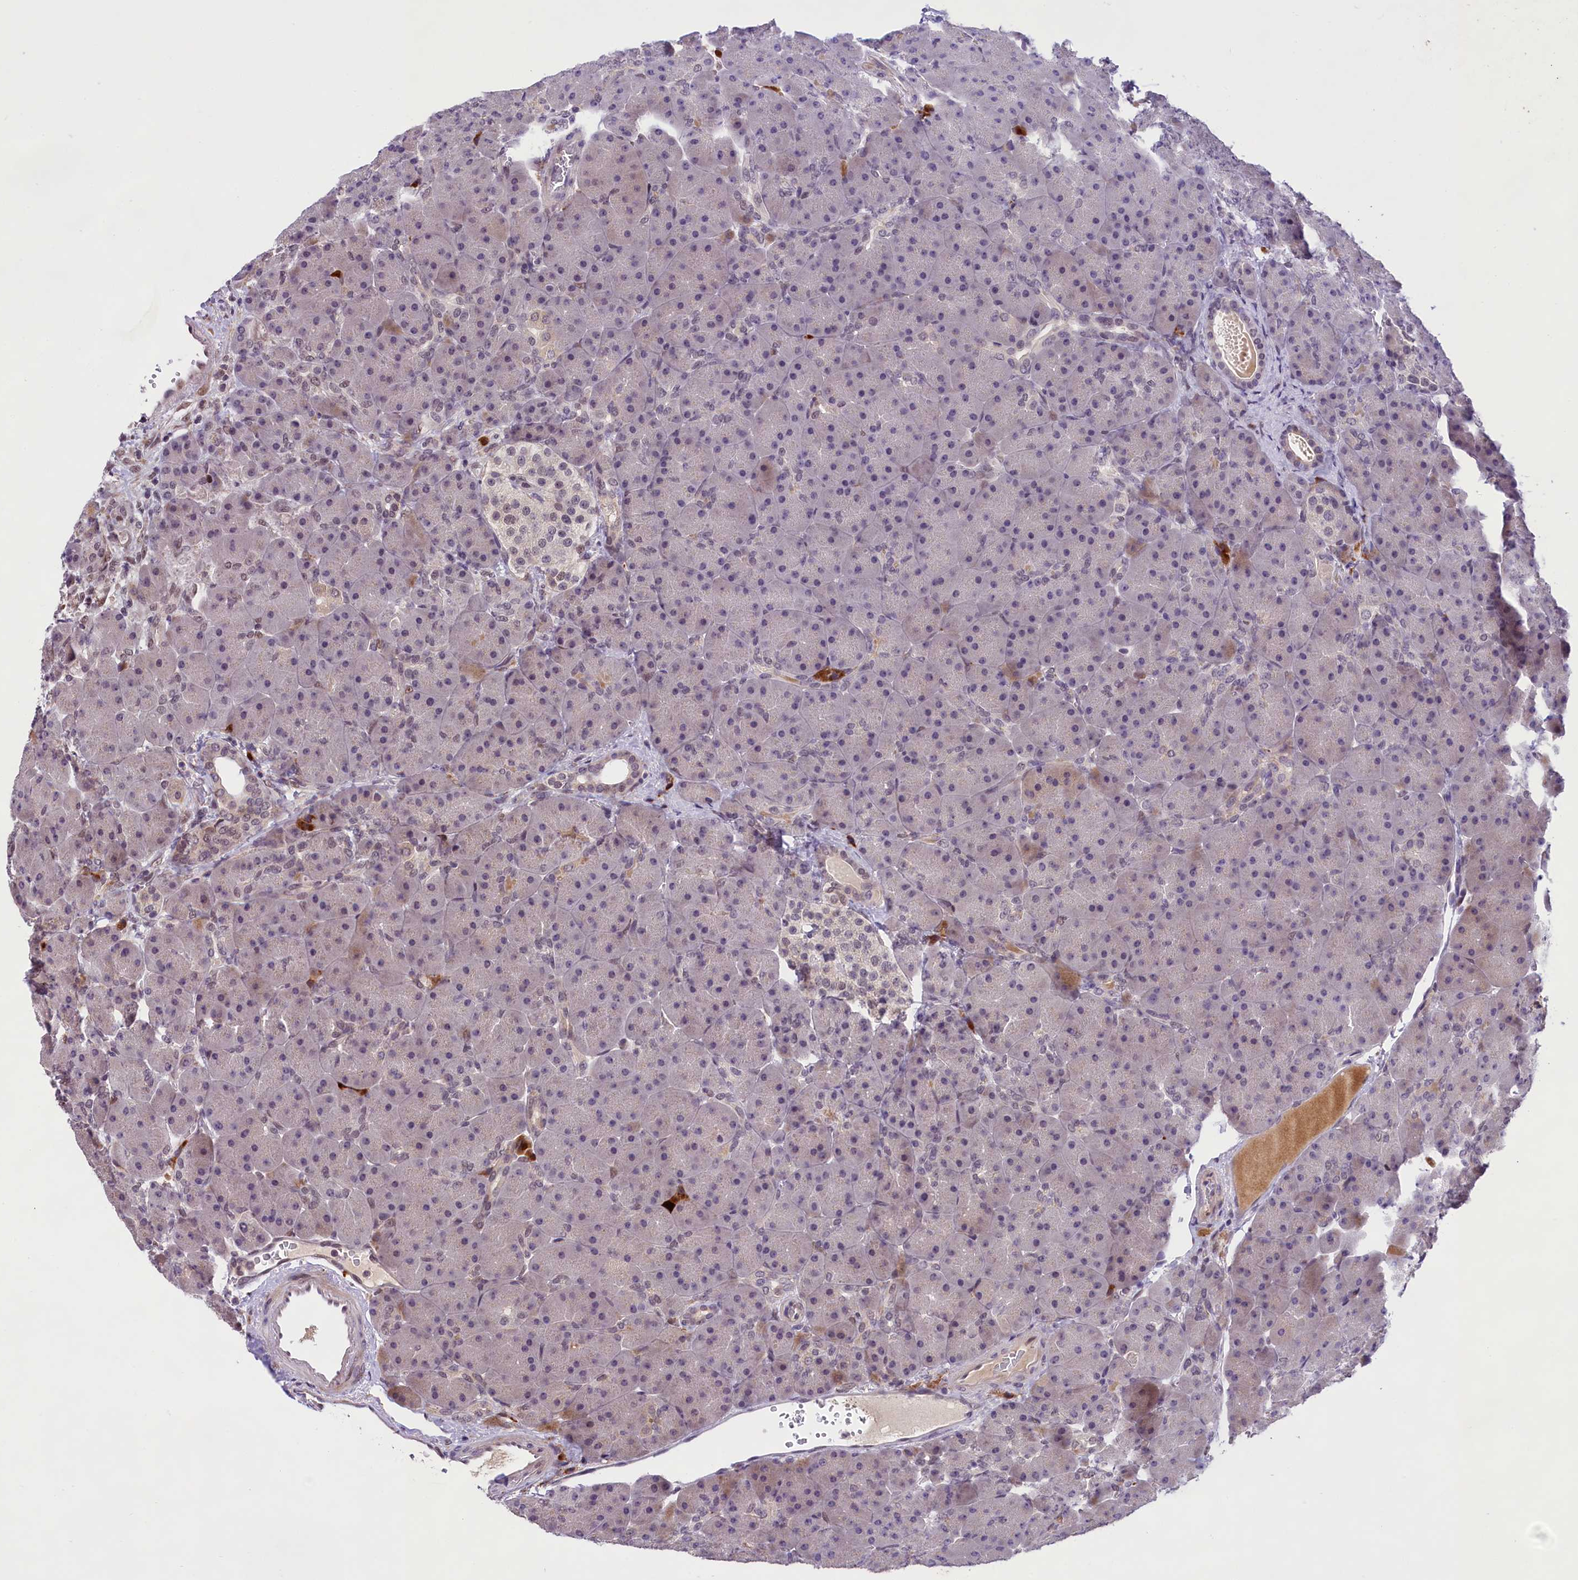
{"staining": {"intensity": "weak", "quantity": "<25%", "location": "nuclear"}, "tissue": "pancreas", "cell_type": "Exocrine glandular cells", "image_type": "normal", "snomed": [{"axis": "morphology", "description": "Normal tissue, NOS"}, {"axis": "topography", "description": "Pancreas"}], "caption": "IHC of normal human pancreas exhibits no positivity in exocrine glandular cells.", "gene": "FBXO45", "patient": {"sex": "male", "age": 66}}